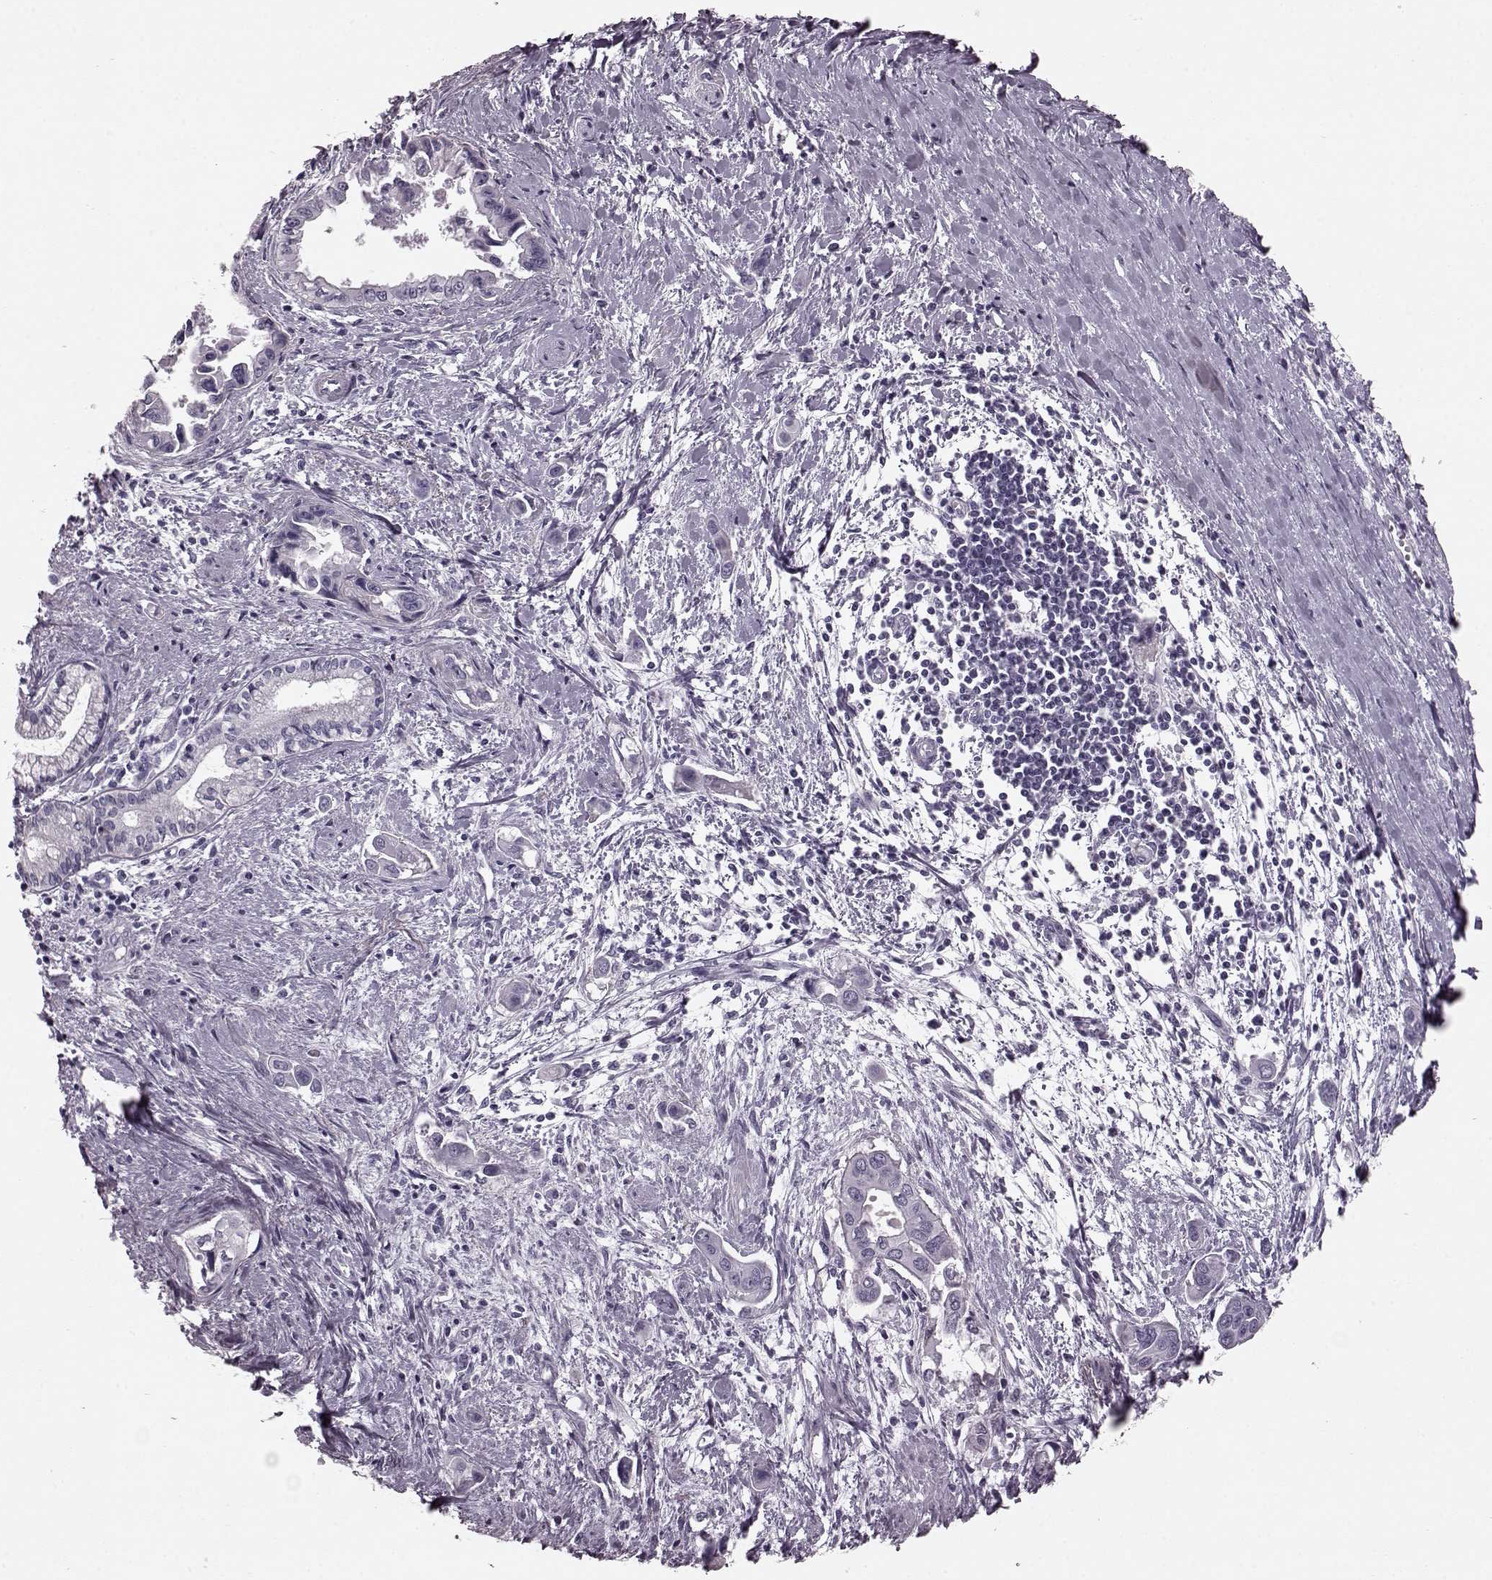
{"staining": {"intensity": "negative", "quantity": "none", "location": "none"}, "tissue": "pancreatic cancer", "cell_type": "Tumor cells", "image_type": "cancer", "snomed": [{"axis": "morphology", "description": "Adenocarcinoma, NOS"}, {"axis": "topography", "description": "Pancreas"}], "caption": "Immunohistochemistry image of neoplastic tissue: human pancreatic cancer (adenocarcinoma) stained with DAB reveals no significant protein expression in tumor cells. The staining is performed using DAB (3,3'-diaminobenzidine) brown chromogen with nuclei counter-stained in using hematoxylin.", "gene": "CRYBA2", "patient": {"sex": "male", "age": 60}}